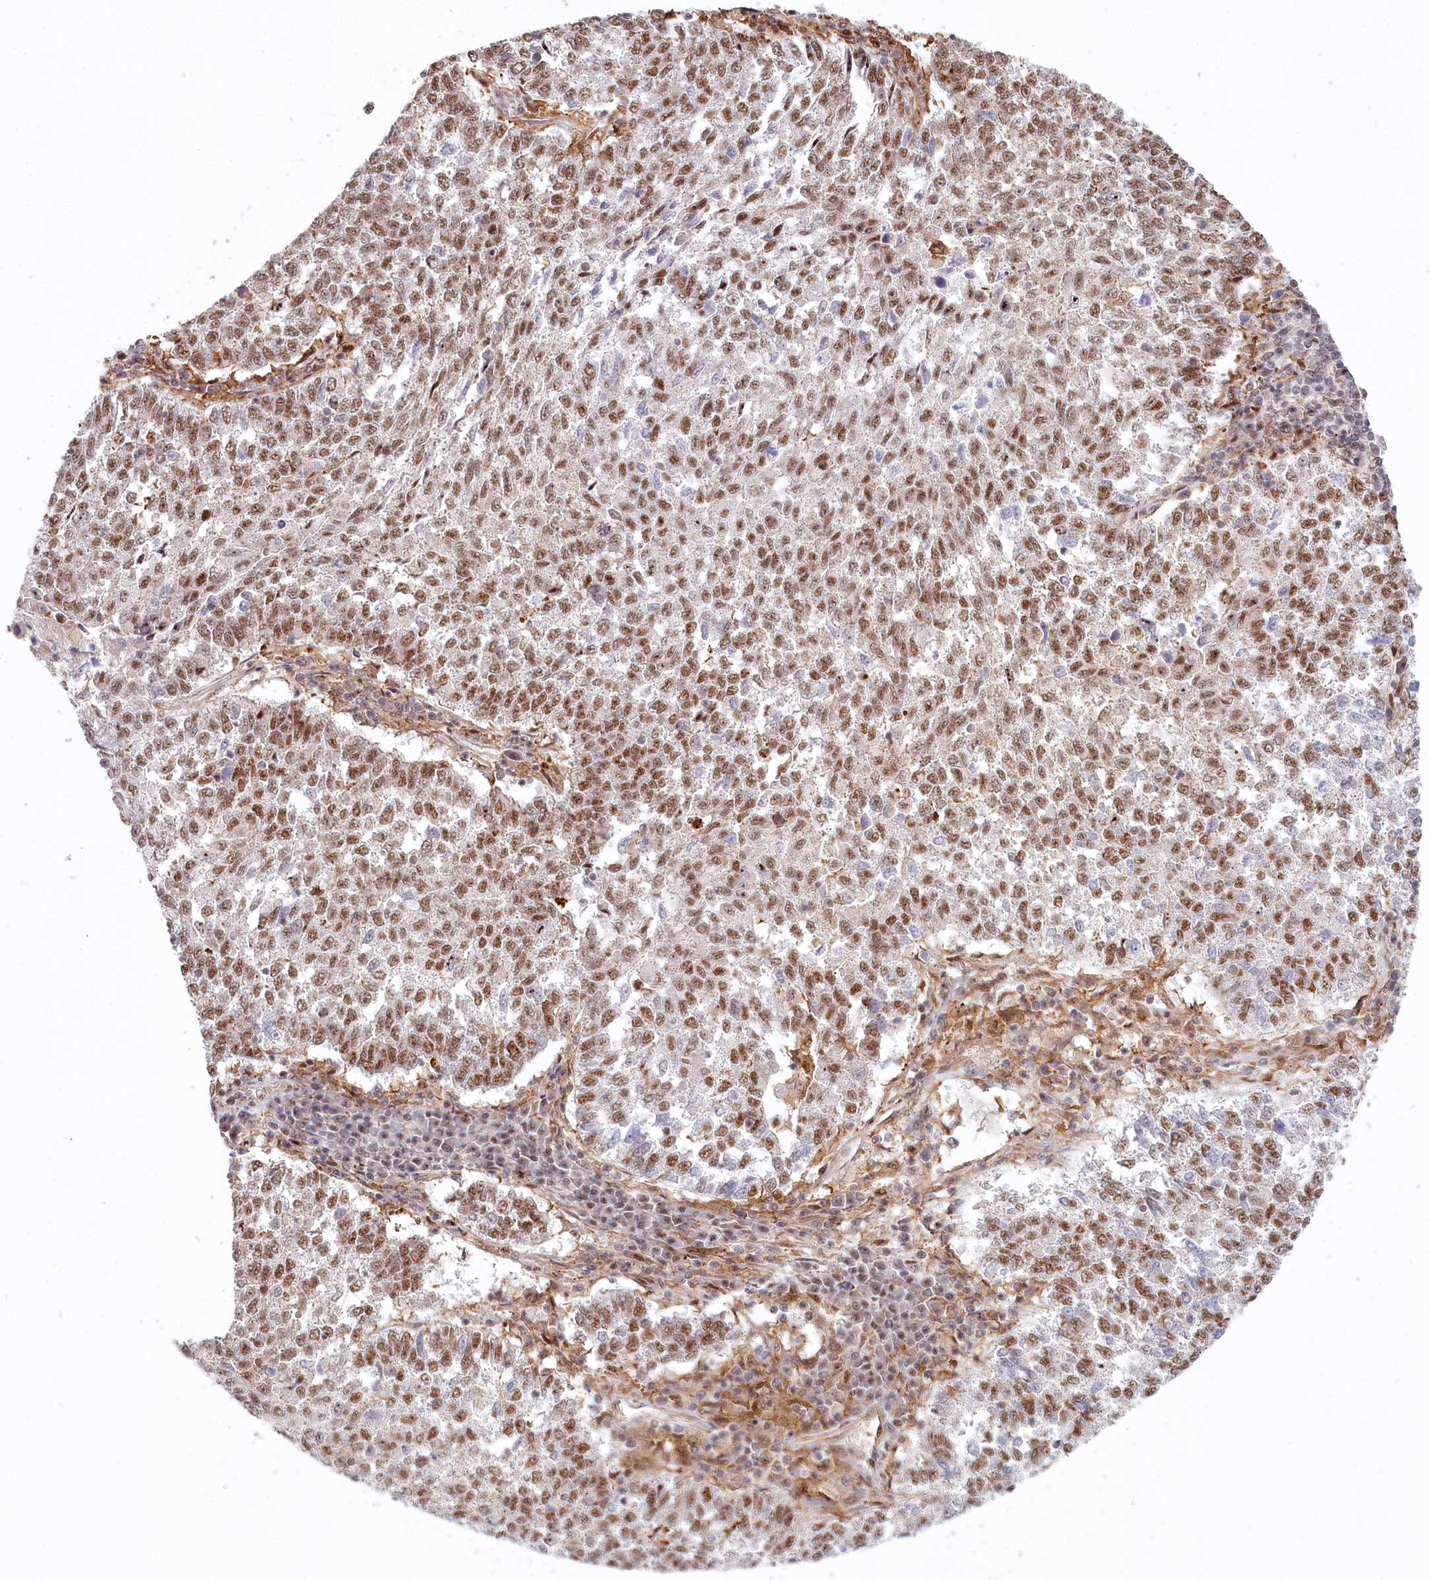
{"staining": {"intensity": "moderate", "quantity": ">75%", "location": "nuclear"}, "tissue": "lung cancer", "cell_type": "Tumor cells", "image_type": "cancer", "snomed": [{"axis": "morphology", "description": "Squamous cell carcinoma, NOS"}, {"axis": "topography", "description": "Lung"}], "caption": "The photomicrograph displays immunohistochemical staining of lung cancer. There is moderate nuclear positivity is appreciated in about >75% of tumor cells.", "gene": "TUBGCP2", "patient": {"sex": "male", "age": 73}}